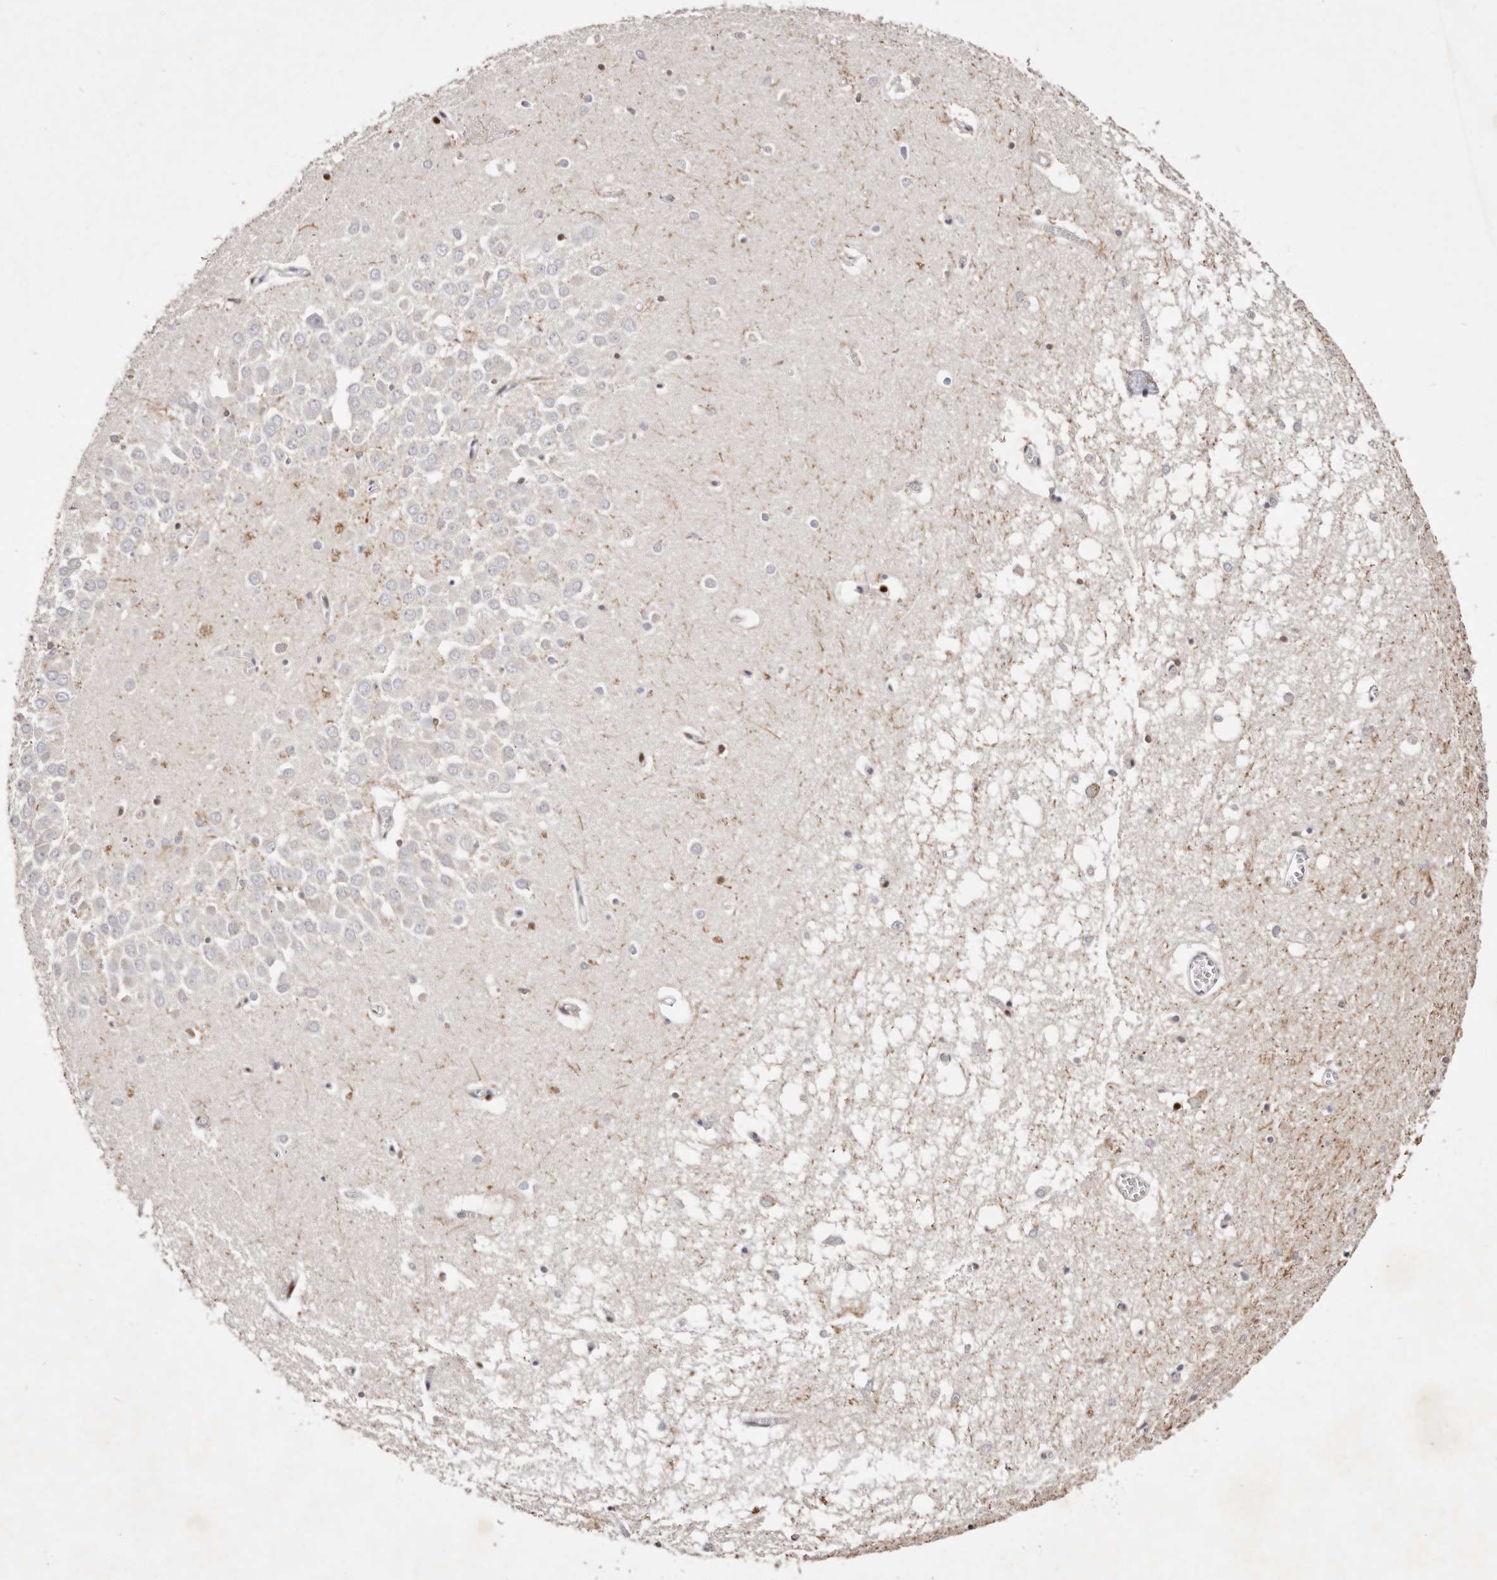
{"staining": {"intensity": "strong", "quantity": "25%-75%", "location": "nuclear"}, "tissue": "hippocampus", "cell_type": "Glial cells", "image_type": "normal", "snomed": [{"axis": "morphology", "description": "Normal tissue, NOS"}, {"axis": "topography", "description": "Hippocampus"}], "caption": "High-power microscopy captured an immunohistochemistry (IHC) micrograph of normal hippocampus, revealing strong nuclear staining in about 25%-75% of glial cells.", "gene": "IQGAP3", "patient": {"sex": "male", "age": 70}}